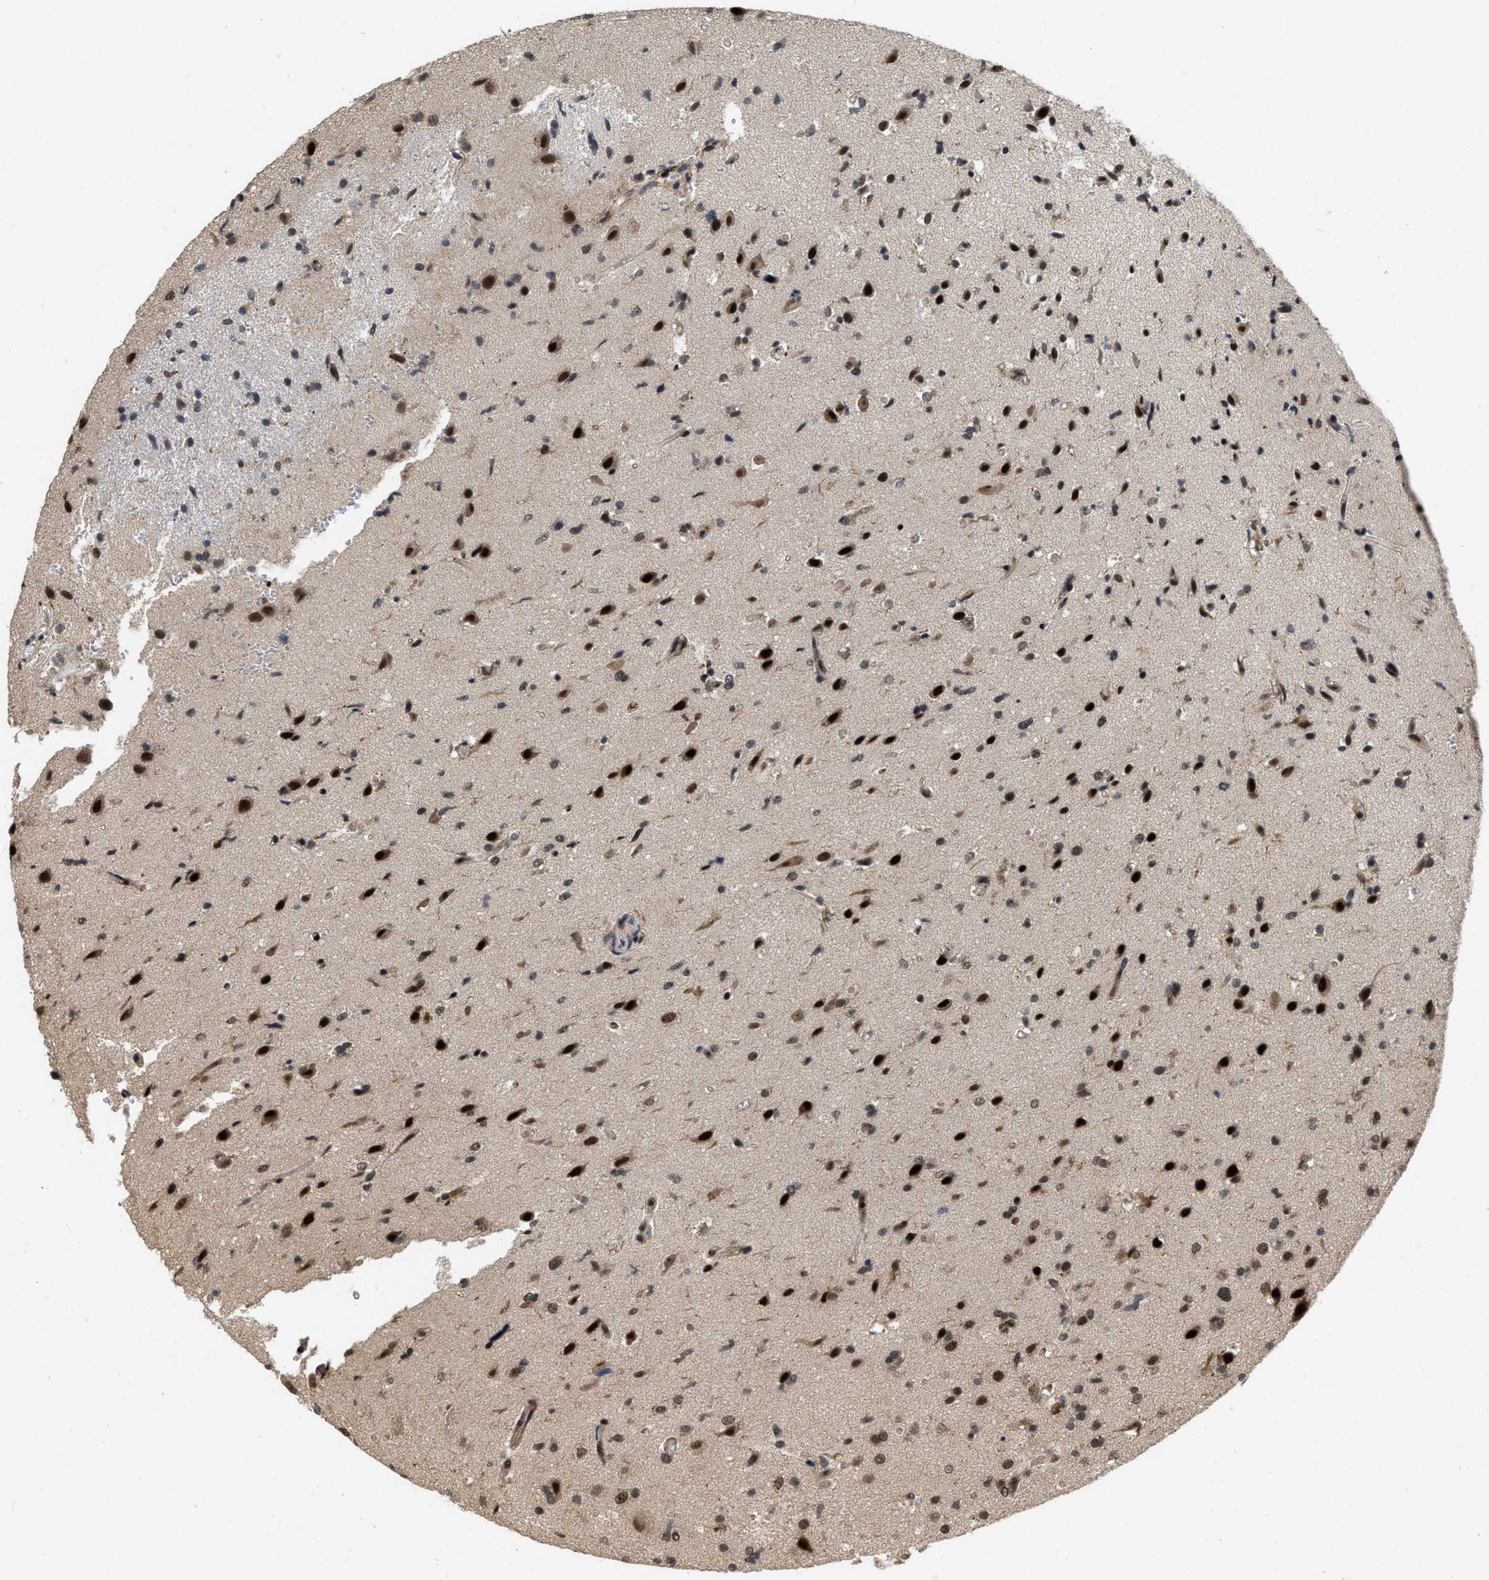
{"staining": {"intensity": "strong", "quantity": ">75%", "location": "nuclear"}, "tissue": "glioma", "cell_type": "Tumor cells", "image_type": "cancer", "snomed": [{"axis": "morphology", "description": "Glioma, malignant, High grade"}, {"axis": "topography", "description": "Brain"}], "caption": "This is a micrograph of IHC staining of glioma, which shows strong positivity in the nuclear of tumor cells.", "gene": "ANKRD11", "patient": {"sex": "male", "age": 33}}